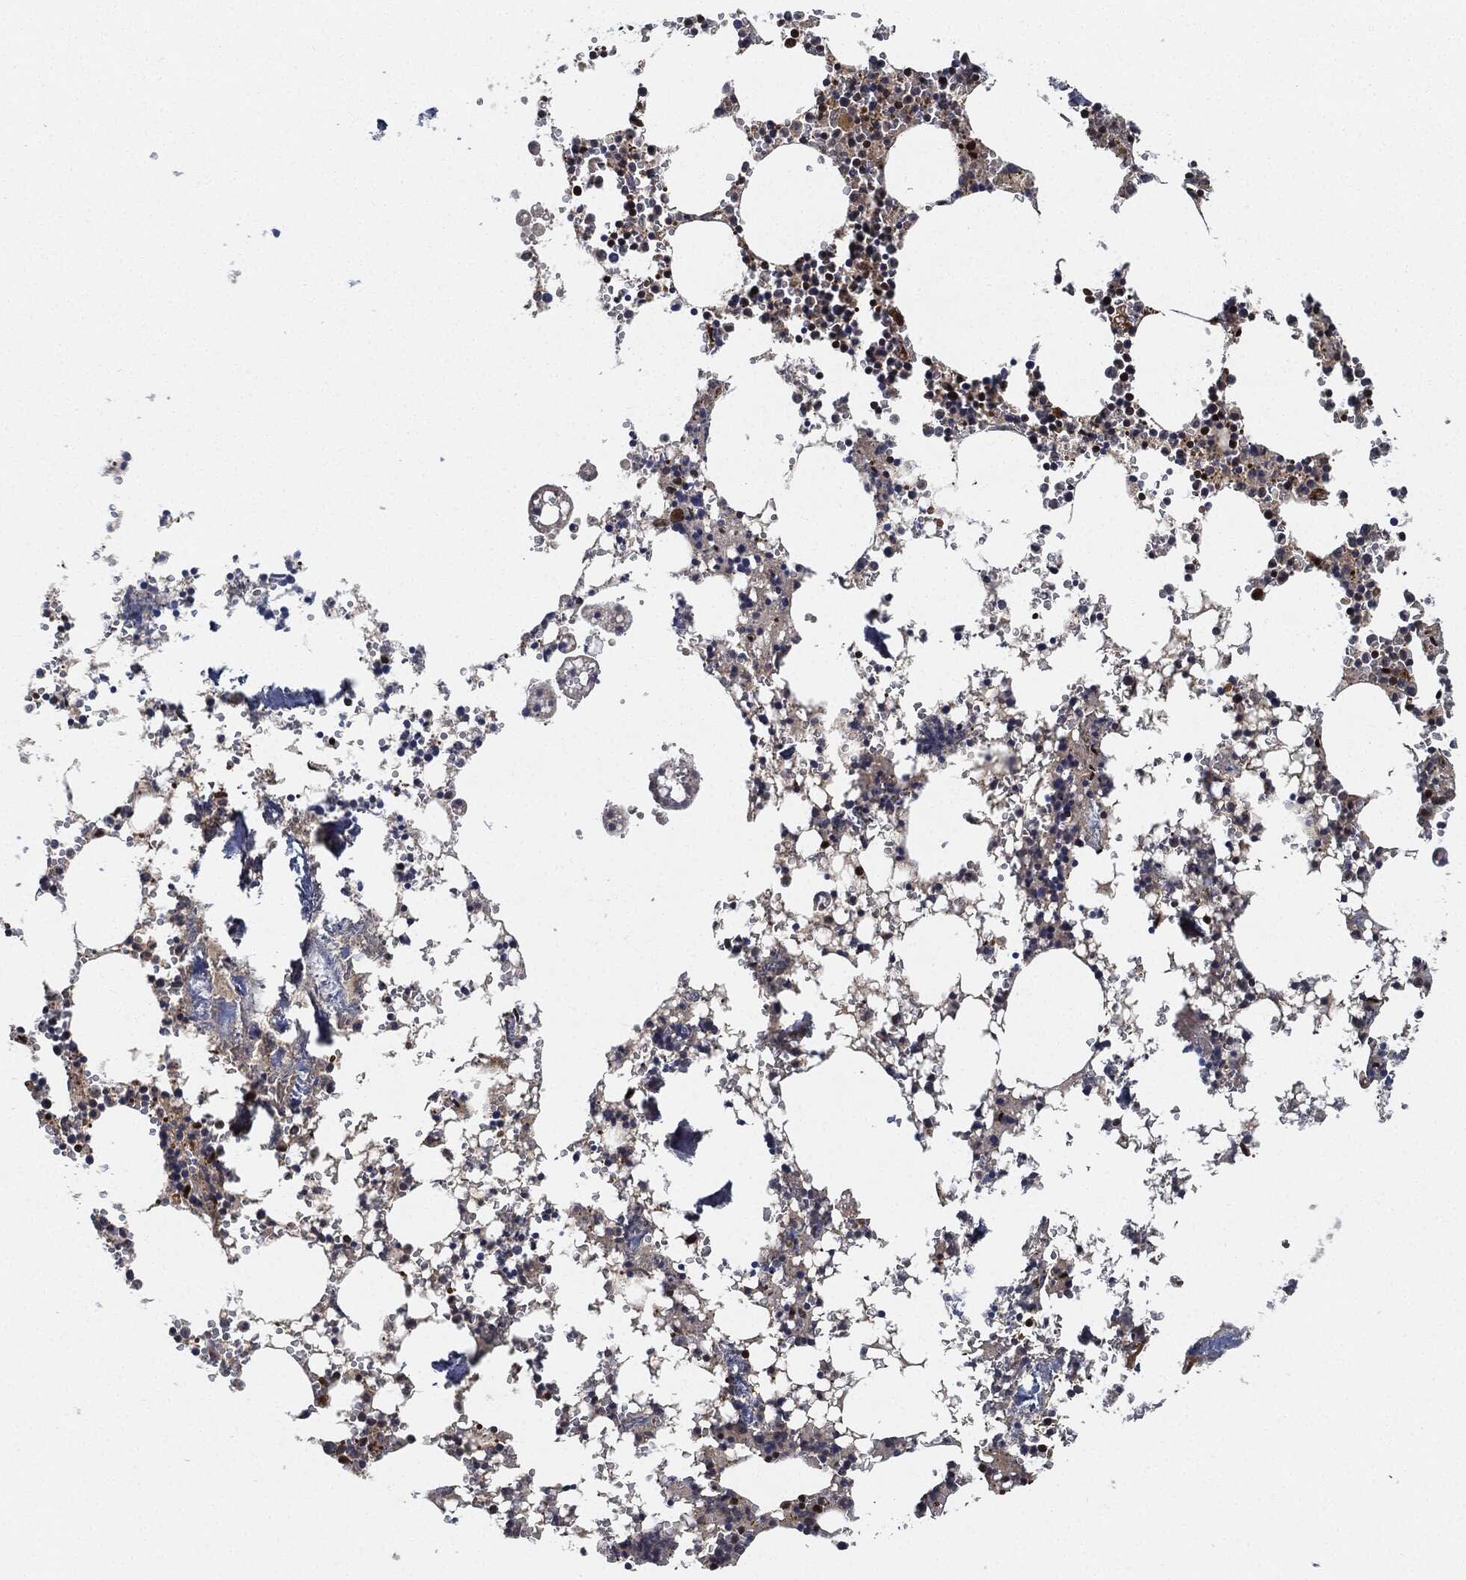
{"staining": {"intensity": "negative", "quantity": "none", "location": "none"}, "tissue": "bone marrow", "cell_type": "Hematopoietic cells", "image_type": "normal", "snomed": [{"axis": "morphology", "description": "Normal tissue, NOS"}, {"axis": "topography", "description": "Bone marrow"}], "caption": "This is an IHC histopathology image of unremarkable bone marrow. There is no staining in hematopoietic cells.", "gene": "RNASEL", "patient": {"sex": "female", "age": 64}}